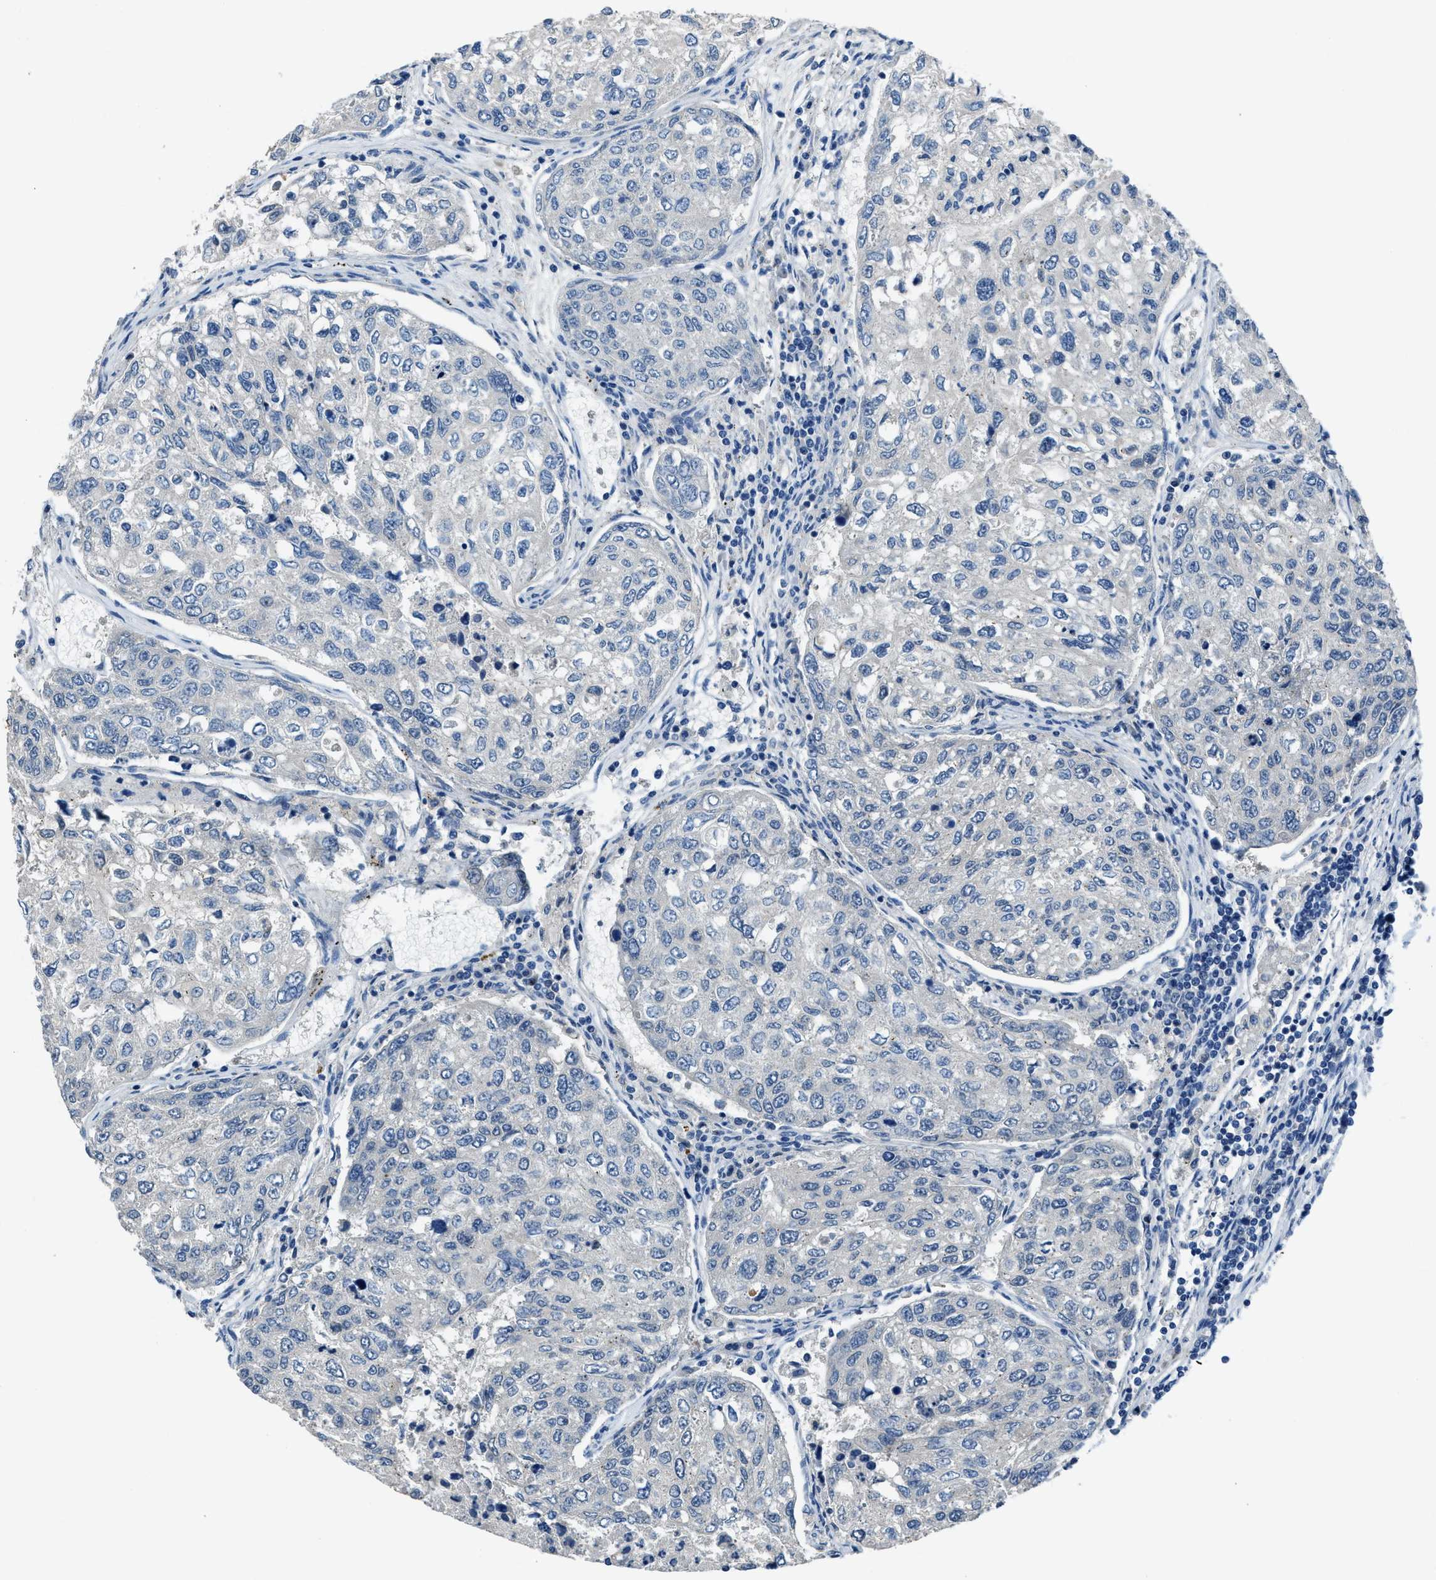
{"staining": {"intensity": "negative", "quantity": "none", "location": "none"}, "tissue": "urothelial cancer", "cell_type": "Tumor cells", "image_type": "cancer", "snomed": [{"axis": "morphology", "description": "Urothelial carcinoma, High grade"}, {"axis": "topography", "description": "Lymph node"}, {"axis": "topography", "description": "Urinary bladder"}], "caption": "Immunohistochemistry (IHC) photomicrograph of high-grade urothelial carcinoma stained for a protein (brown), which exhibits no staining in tumor cells. Nuclei are stained in blue.", "gene": "DUSP19", "patient": {"sex": "male", "age": 51}}